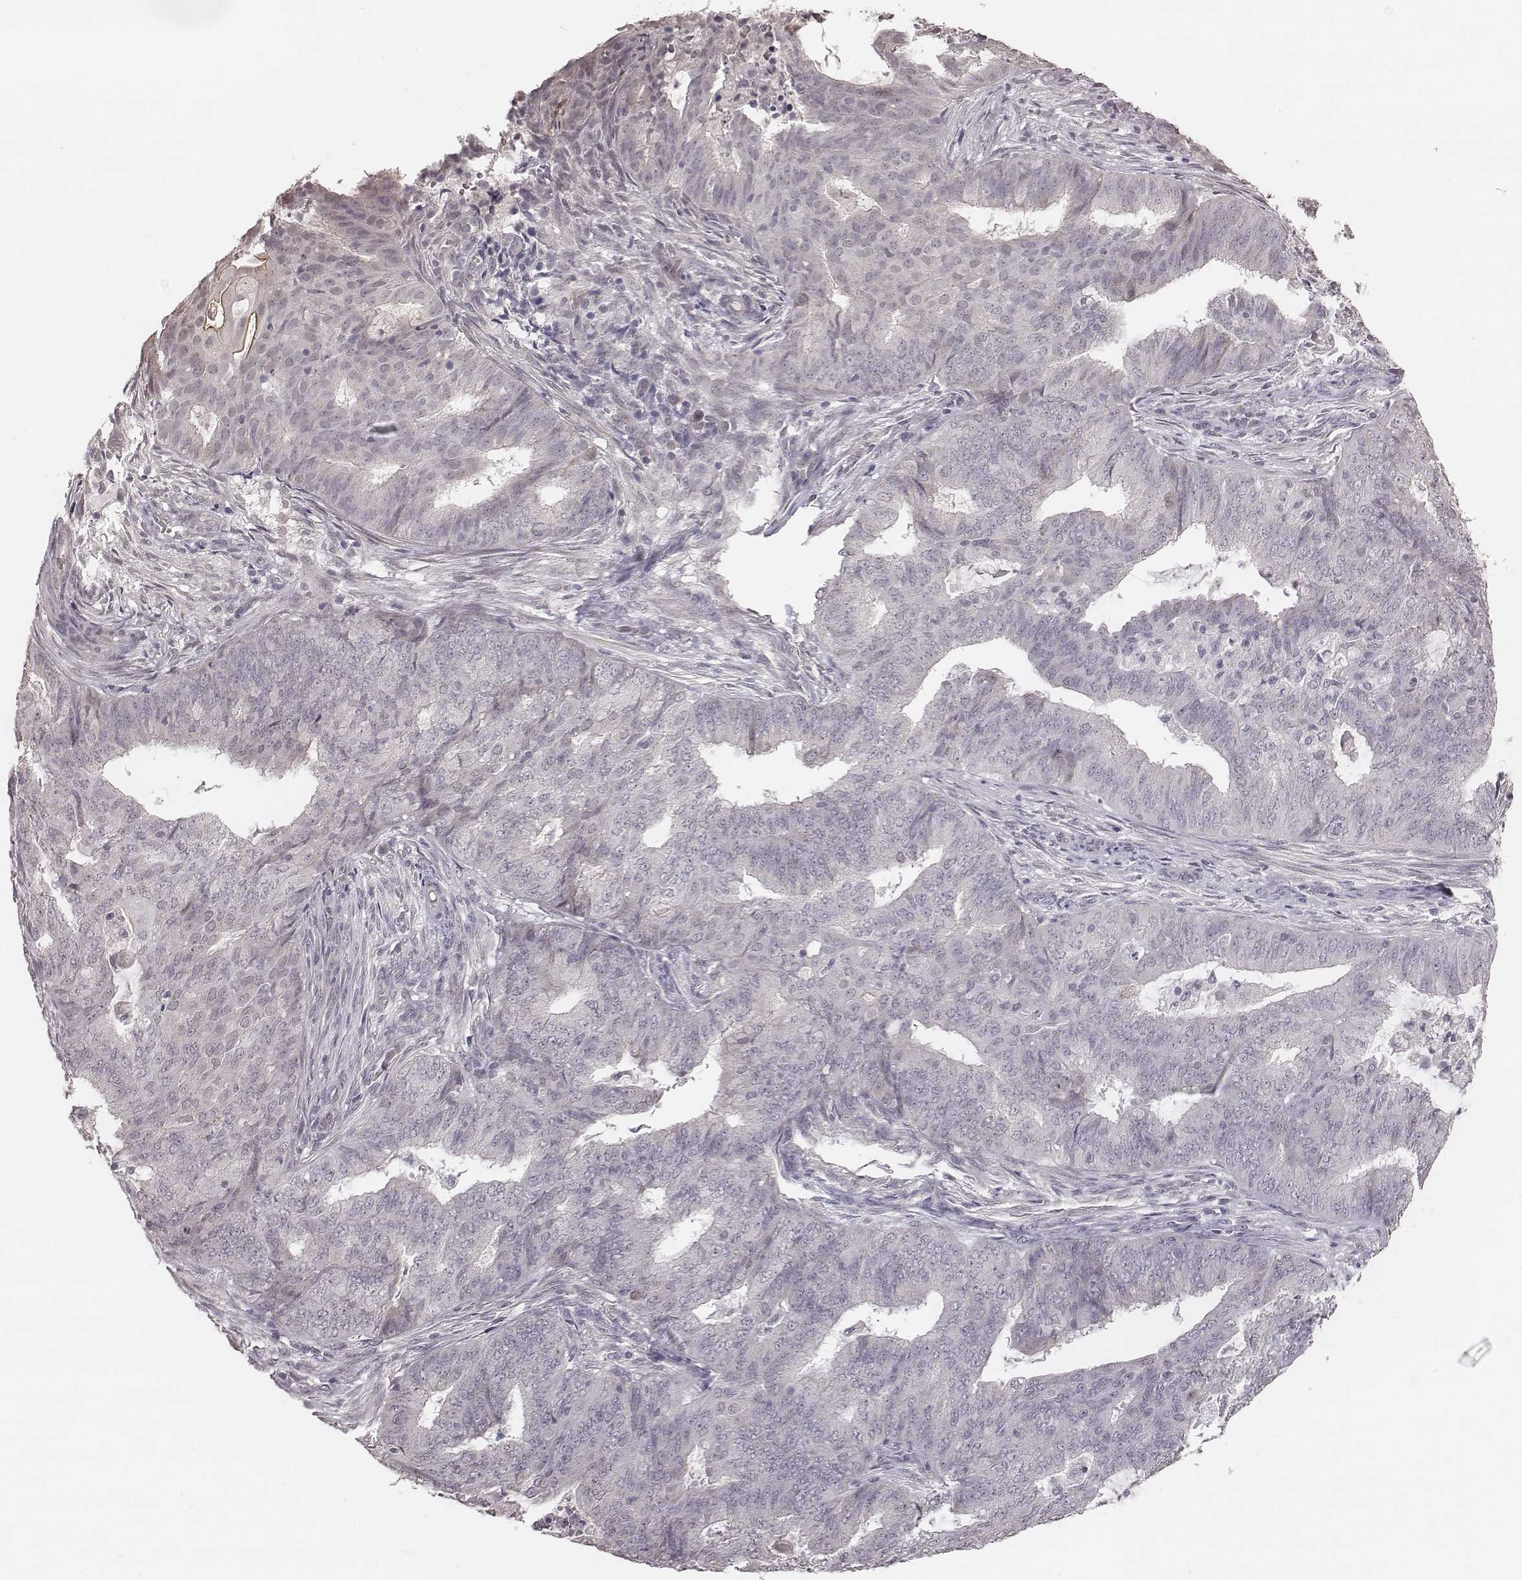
{"staining": {"intensity": "negative", "quantity": "none", "location": "none"}, "tissue": "endometrial cancer", "cell_type": "Tumor cells", "image_type": "cancer", "snomed": [{"axis": "morphology", "description": "Adenocarcinoma, NOS"}, {"axis": "topography", "description": "Endometrium"}], "caption": "DAB immunohistochemical staining of endometrial cancer displays no significant expression in tumor cells.", "gene": "SLC7A4", "patient": {"sex": "female", "age": 62}}